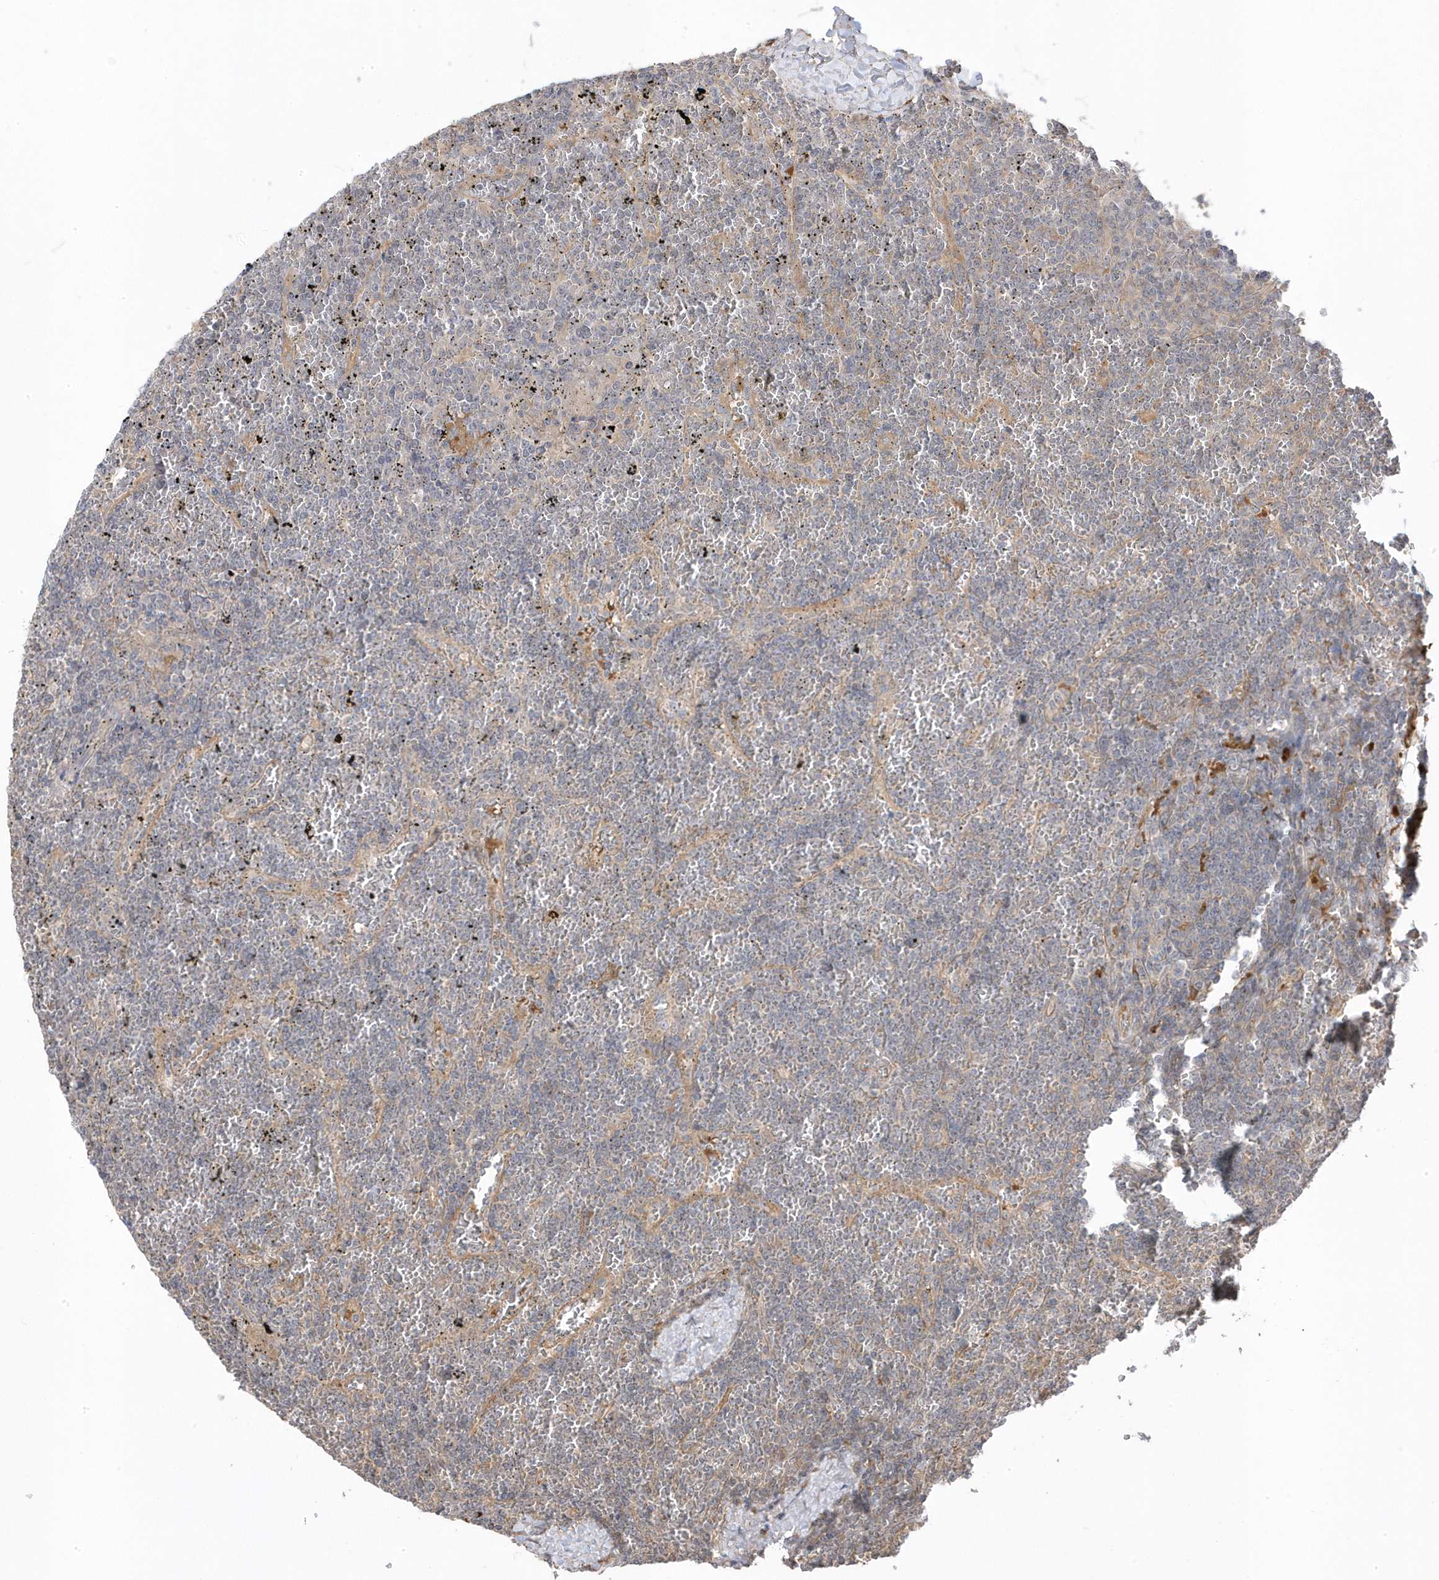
{"staining": {"intensity": "negative", "quantity": "none", "location": "none"}, "tissue": "lymphoma", "cell_type": "Tumor cells", "image_type": "cancer", "snomed": [{"axis": "morphology", "description": "Malignant lymphoma, non-Hodgkin's type, Low grade"}, {"axis": "topography", "description": "Spleen"}], "caption": "DAB (3,3'-diaminobenzidine) immunohistochemical staining of human malignant lymphoma, non-Hodgkin's type (low-grade) exhibits no significant positivity in tumor cells.", "gene": "GTPBP6", "patient": {"sex": "female", "age": 19}}